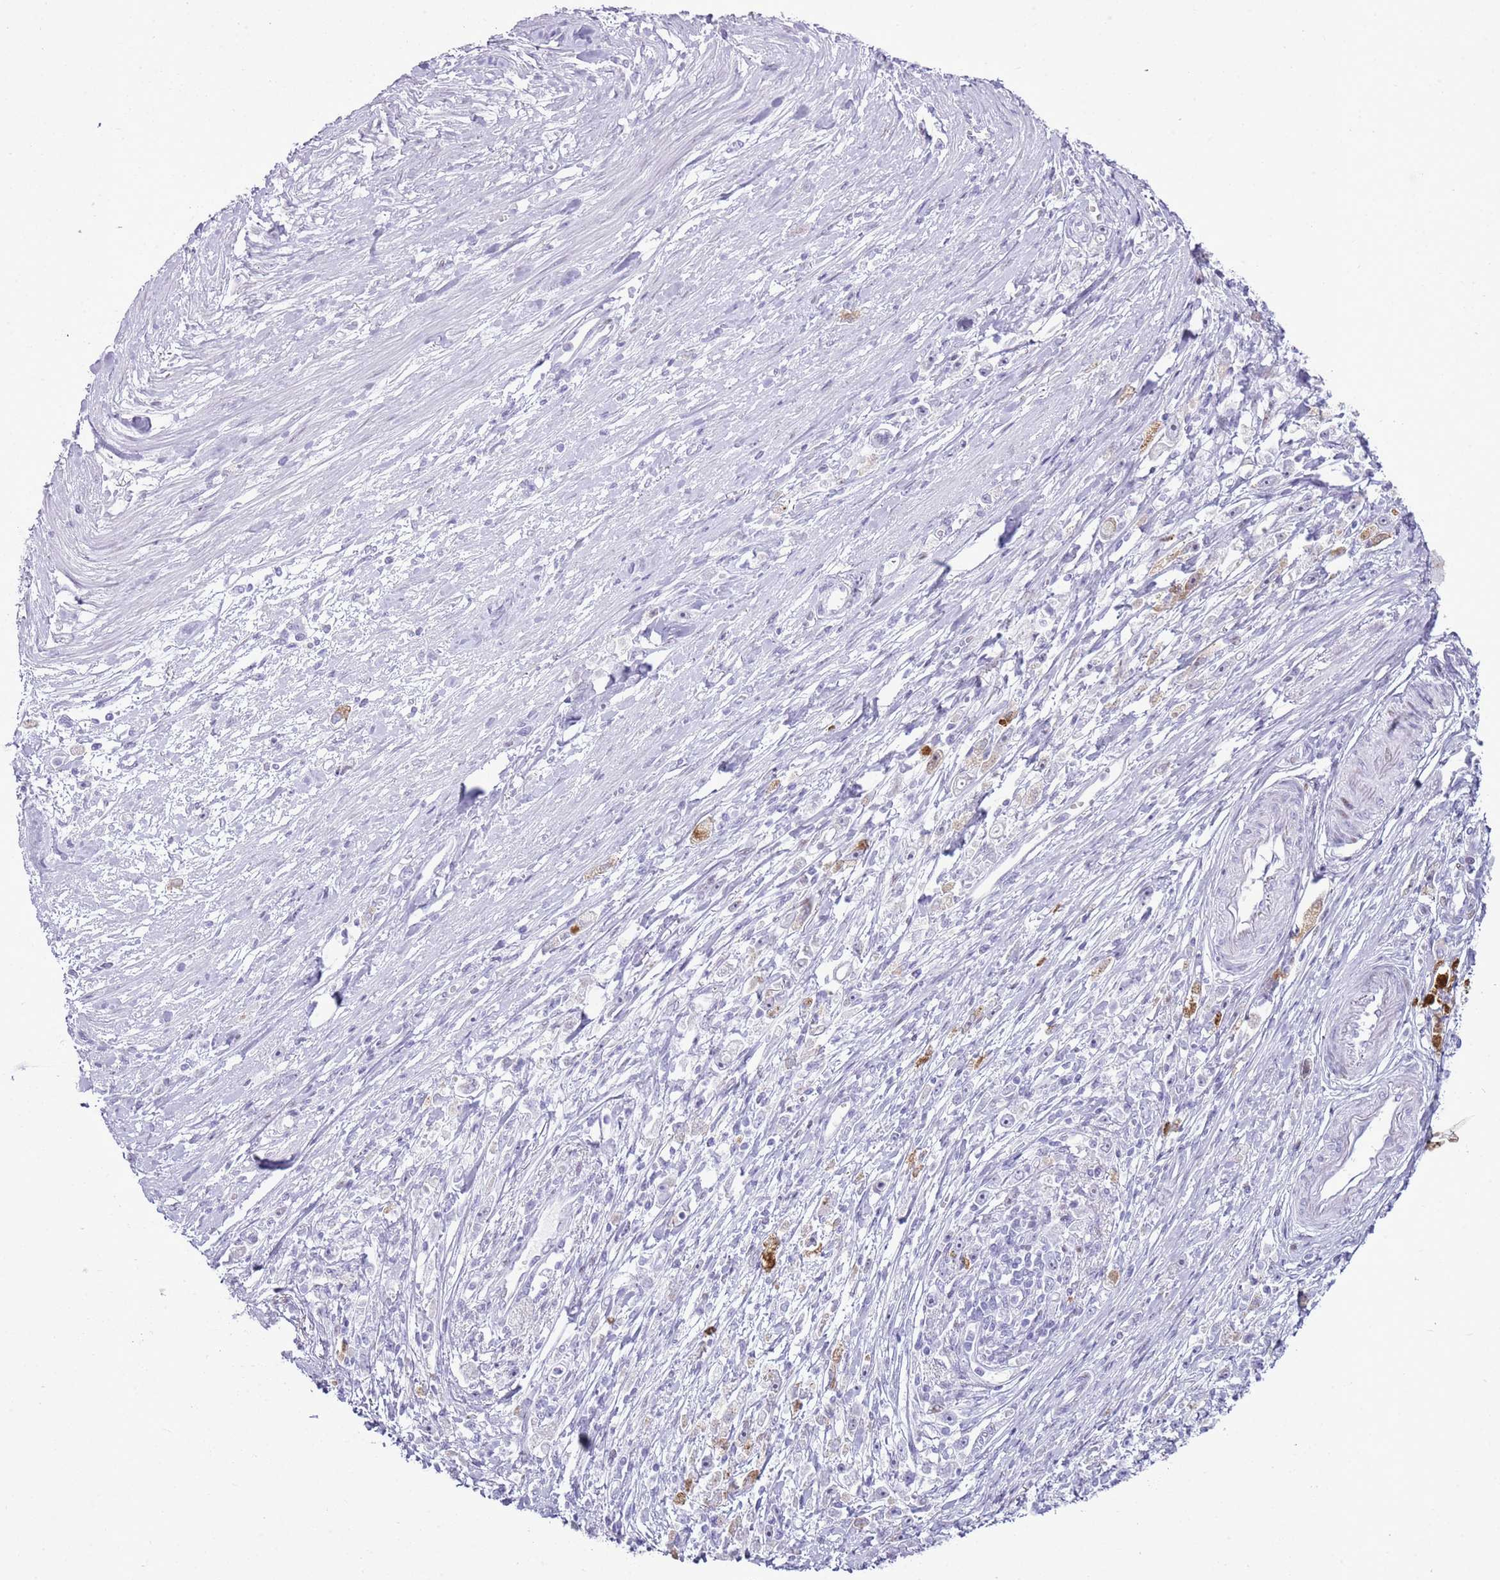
{"staining": {"intensity": "negative", "quantity": "none", "location": "none"}, "tissue": "stomach cancer", "cell_type": "Tumor cells", "image_type": "cancer", "snomed": [{"axis": "morphology", "description": "Adenocarcinoma, NOS"}, {"axis": "topography", "description": "Stomach"}], "caption": "Tumor cells show no significant positivity in stomach cancer (adenocarcinoma).", "gene": "ASIP", "patient": {"sex": "female", "age": 59}}